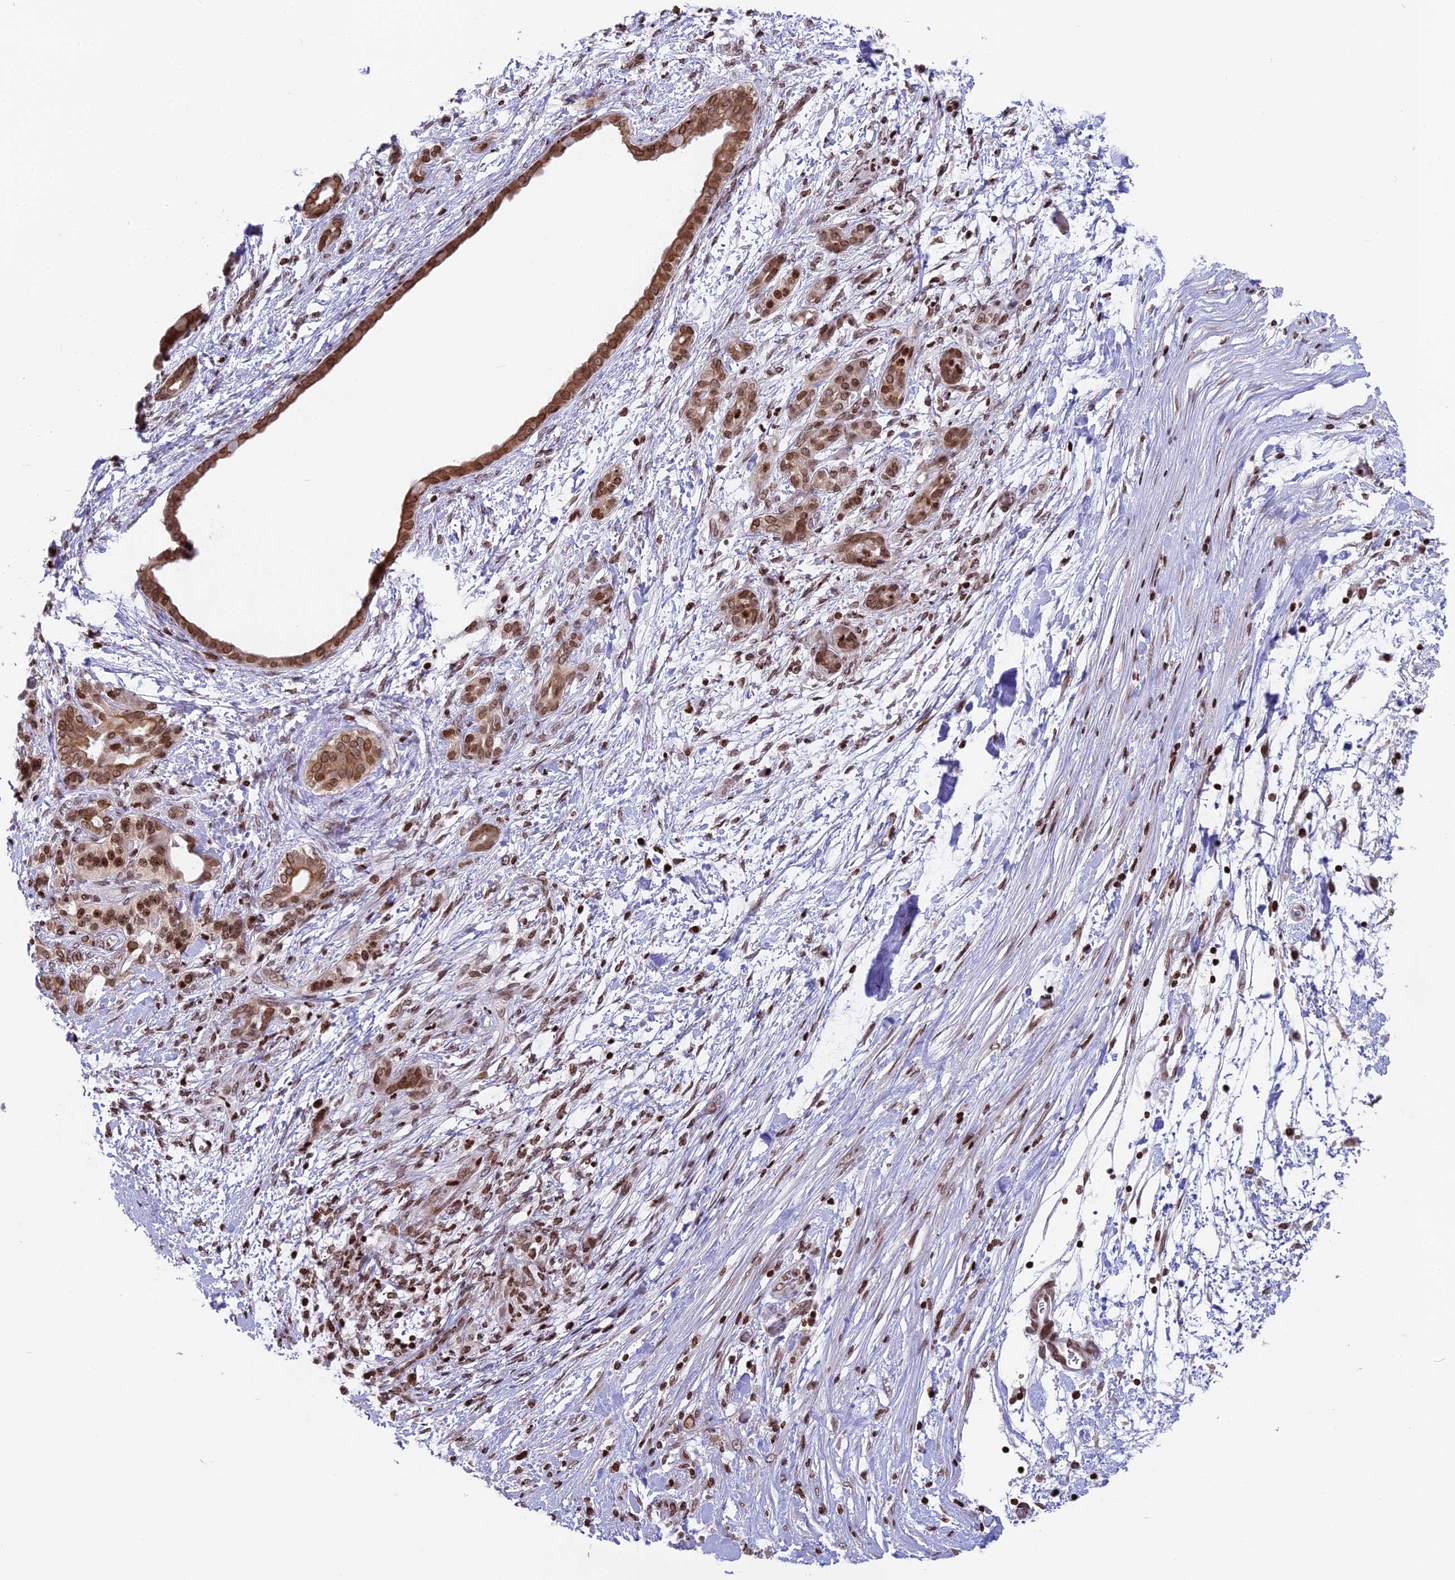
{"staining": {"intensity": "moderate", "quantity": ">75%", "location": "nuclear"}, "tissue": "pancreatic cancer", "cell_type": "Tumor cells", "image_type": "cancer", "snomed": [{"axis": "morphology", "description": "Adenocarcinoma, NOS"}, {"axis": "topography", "description": "Pancreas"}], "caption": "Pancreatic adenocarcinoma stained with DAB immunohistochemistry demonstrates medium levels of moderate nuclear positivity in about >75% of tumor cells. Nuclei are stained in blue.", "gene": "TET2", "patient": {"sex": "female", "age": 55}}